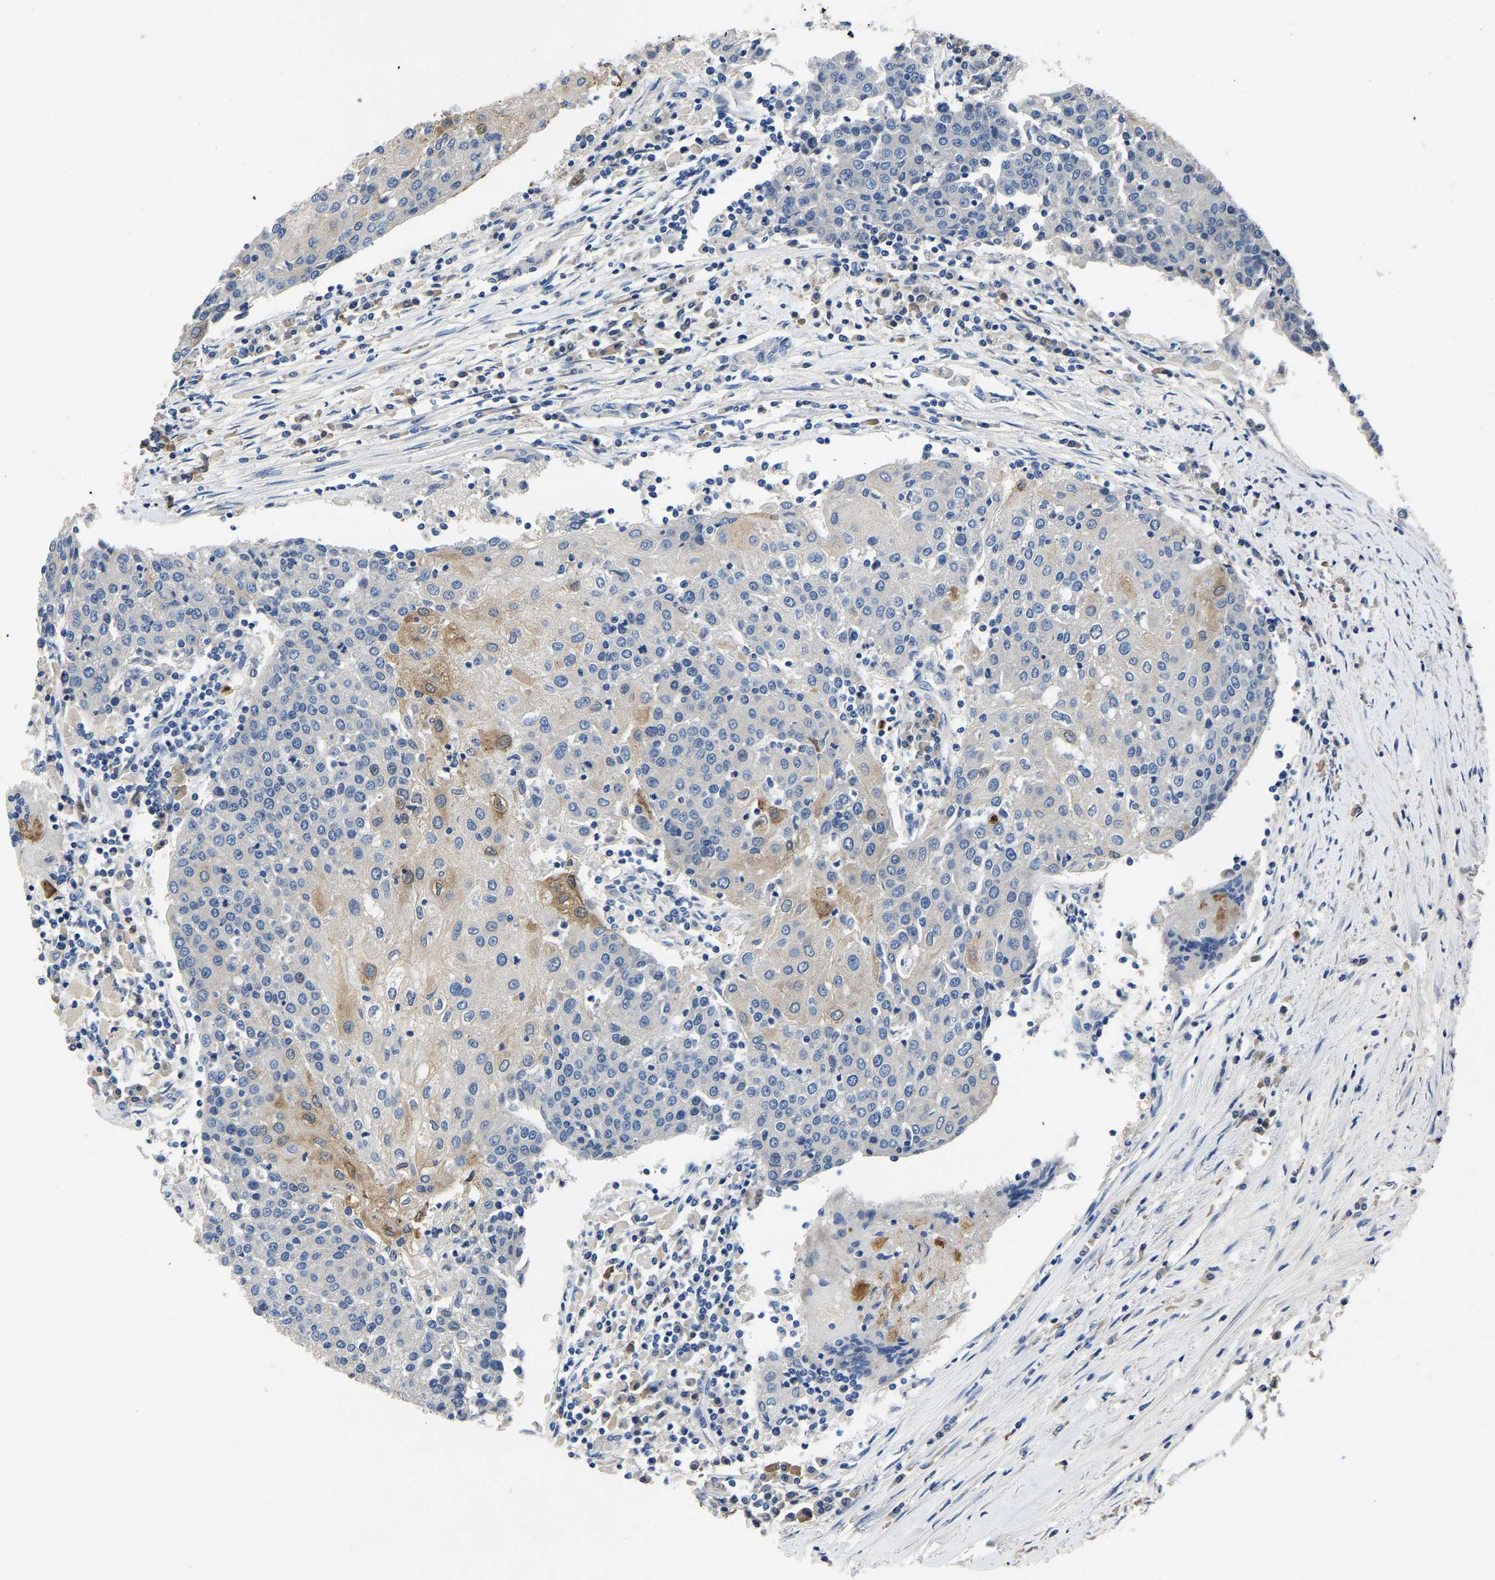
{"staining": {"intensity": "negative", "quantity": "none", "location": "none"}, "tissue": "urothelial cancer", "cell_type": "Tumor cells", "image_type": "cancer", "snomed": [{"axis": "morphology", "description": "Urothelial carcinoma, High grade"}, {"axis": "topography", "description": "Urinary bladder"}], "caption": "Immunohistochemistry (IHC) of human urothelial cancer demonstrates no staining in tumor cells.", "gene": "TOR1B", "patient": {"sex": "female", "age": 85}}